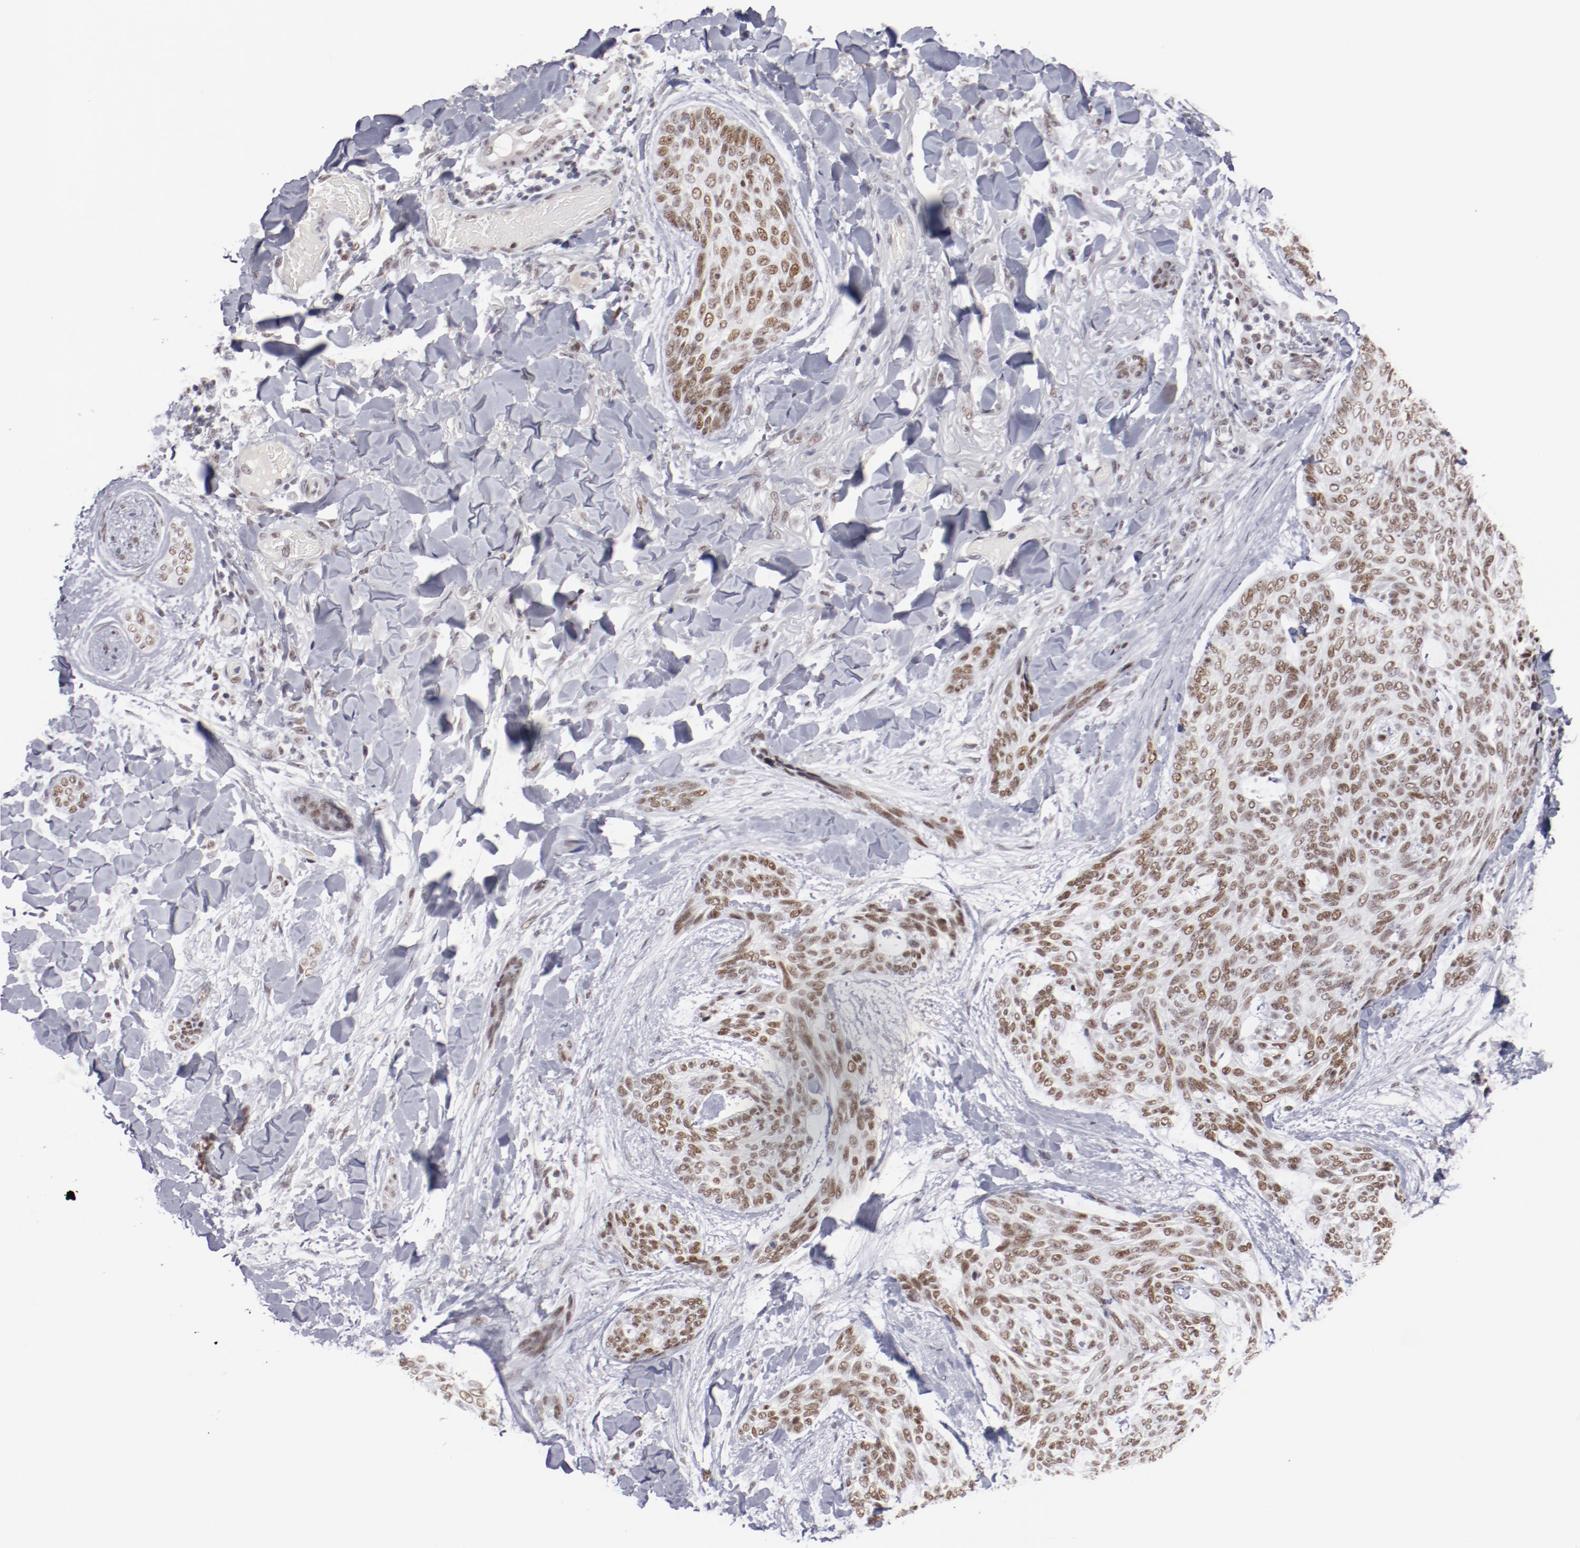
{"staining": {"intensity": "moderate", "quantity": ">75%", "location": "nuclear"}, "tissue": "skin cancer", "cell_type": "Tumor cells", "image_type": "cancer", "snomed": [{"axis": "morphology", "description": "Normal tissue, NOS"}, {"axis": "morphology", "description": "Basal cell carcinoma"}, {"axis": "topography", "description": "Skin"}], "caption": "A high-resolution photomicrograph shows immunohistochemistry staining of basal cell carcinoma (skin), which reveals moderate nuclear staining in about >75% of tumor cells. The protein is shown in brown color, while the nuclei are stained blue.", "gene": "TFAP4", "patient": {"sex": "female", "age": 71}}